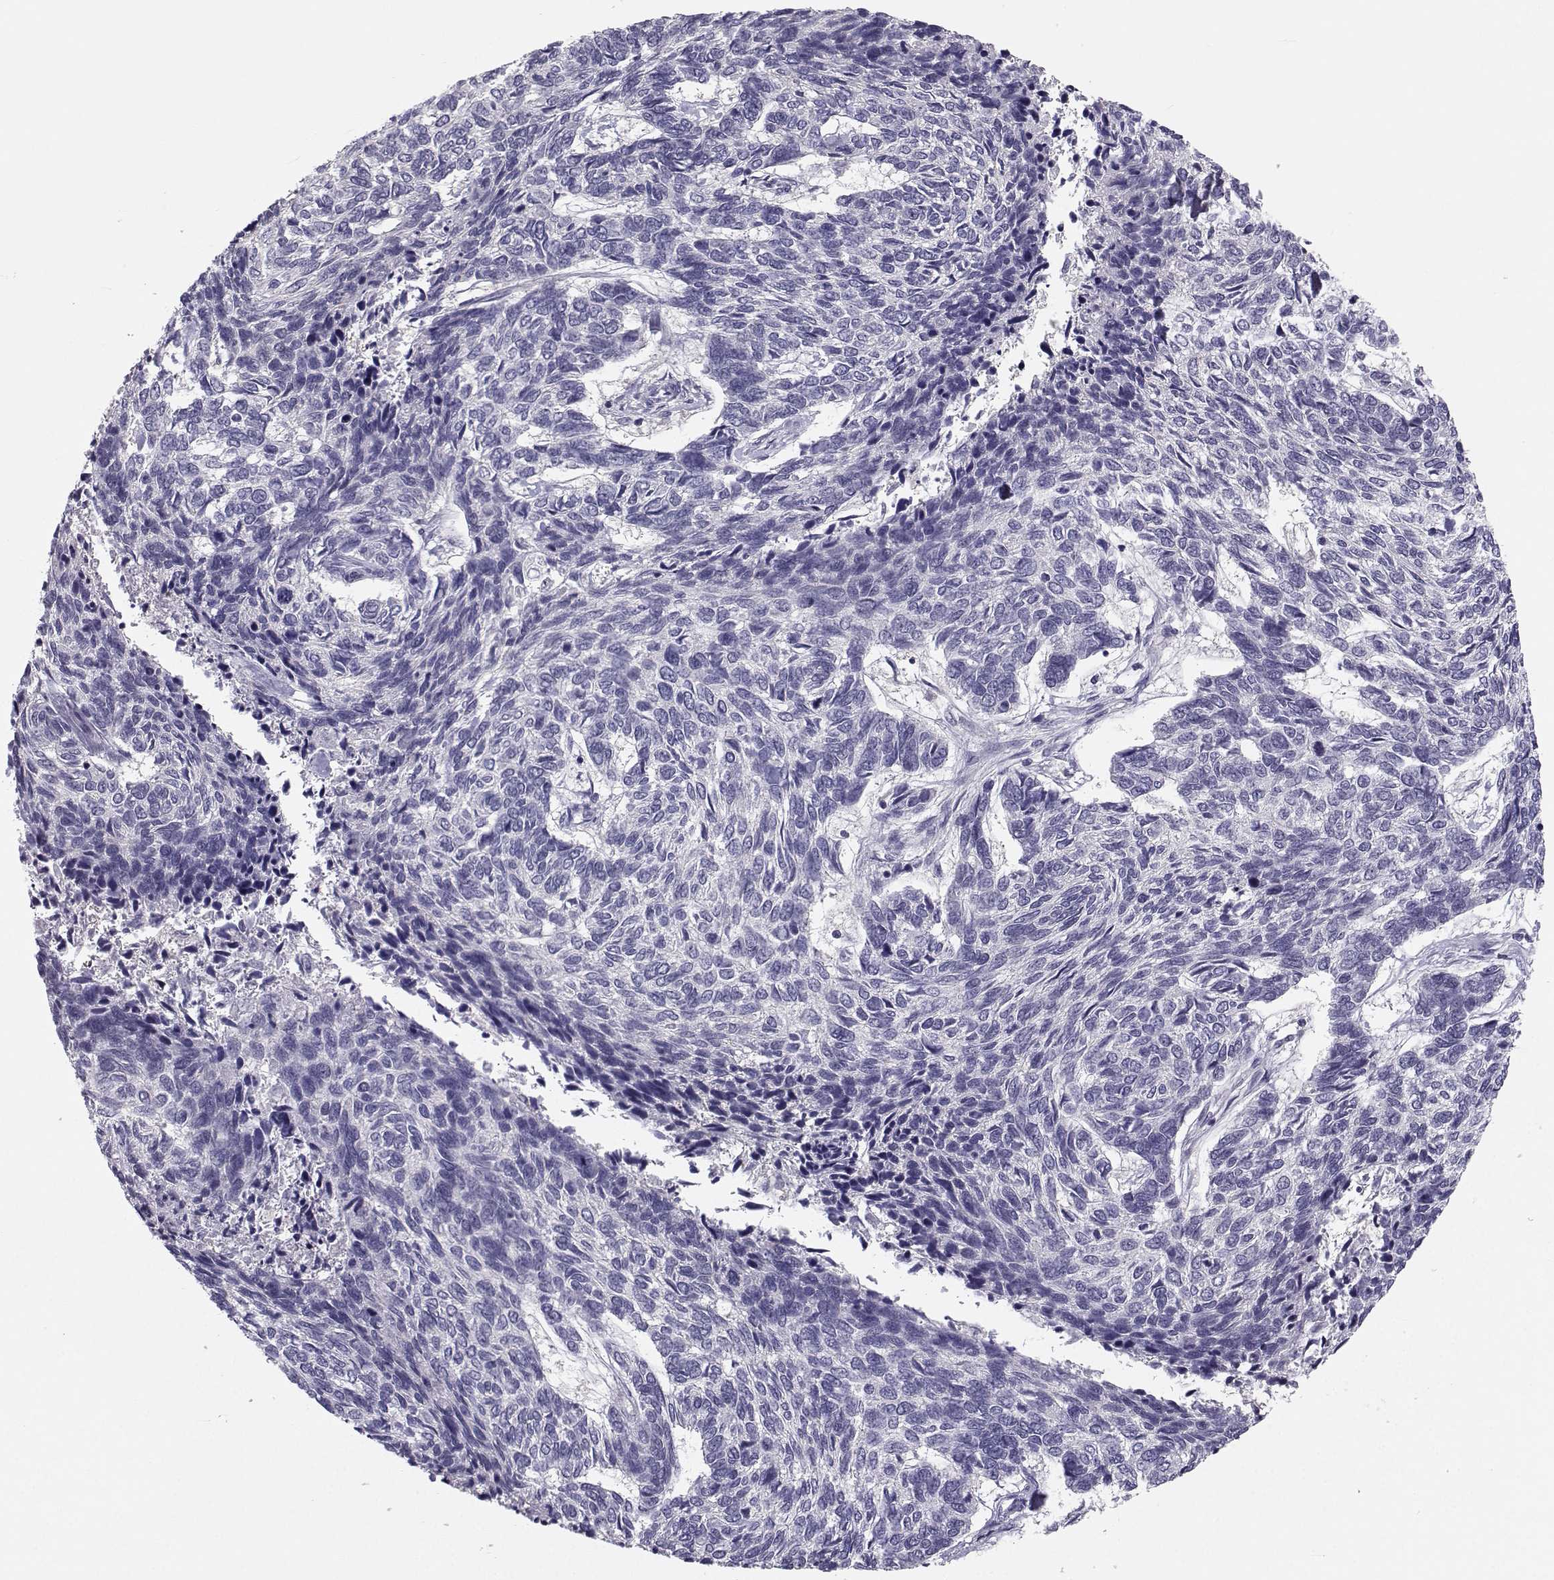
{"staining": {"intensity": "negative", "quantity": "none", "location": "none"}, "tissue": "skin cancer", "cell_type": "Tumor cells", "image_type": "cancer", "snomed": [{"axis": "morphology", "description": "Basal cell carcinoma"}, {"axis": "topography", "description": "Skin"}], "caption": "High magnification brightfield microscopy of basal cell carcinoma (skin) stained with DAB (brown) and counterstained with hematoxylin (blue): tumor cells show no significant staining.", "gene": "MROH7", "patient": {"sex": "female", "age": 65}}